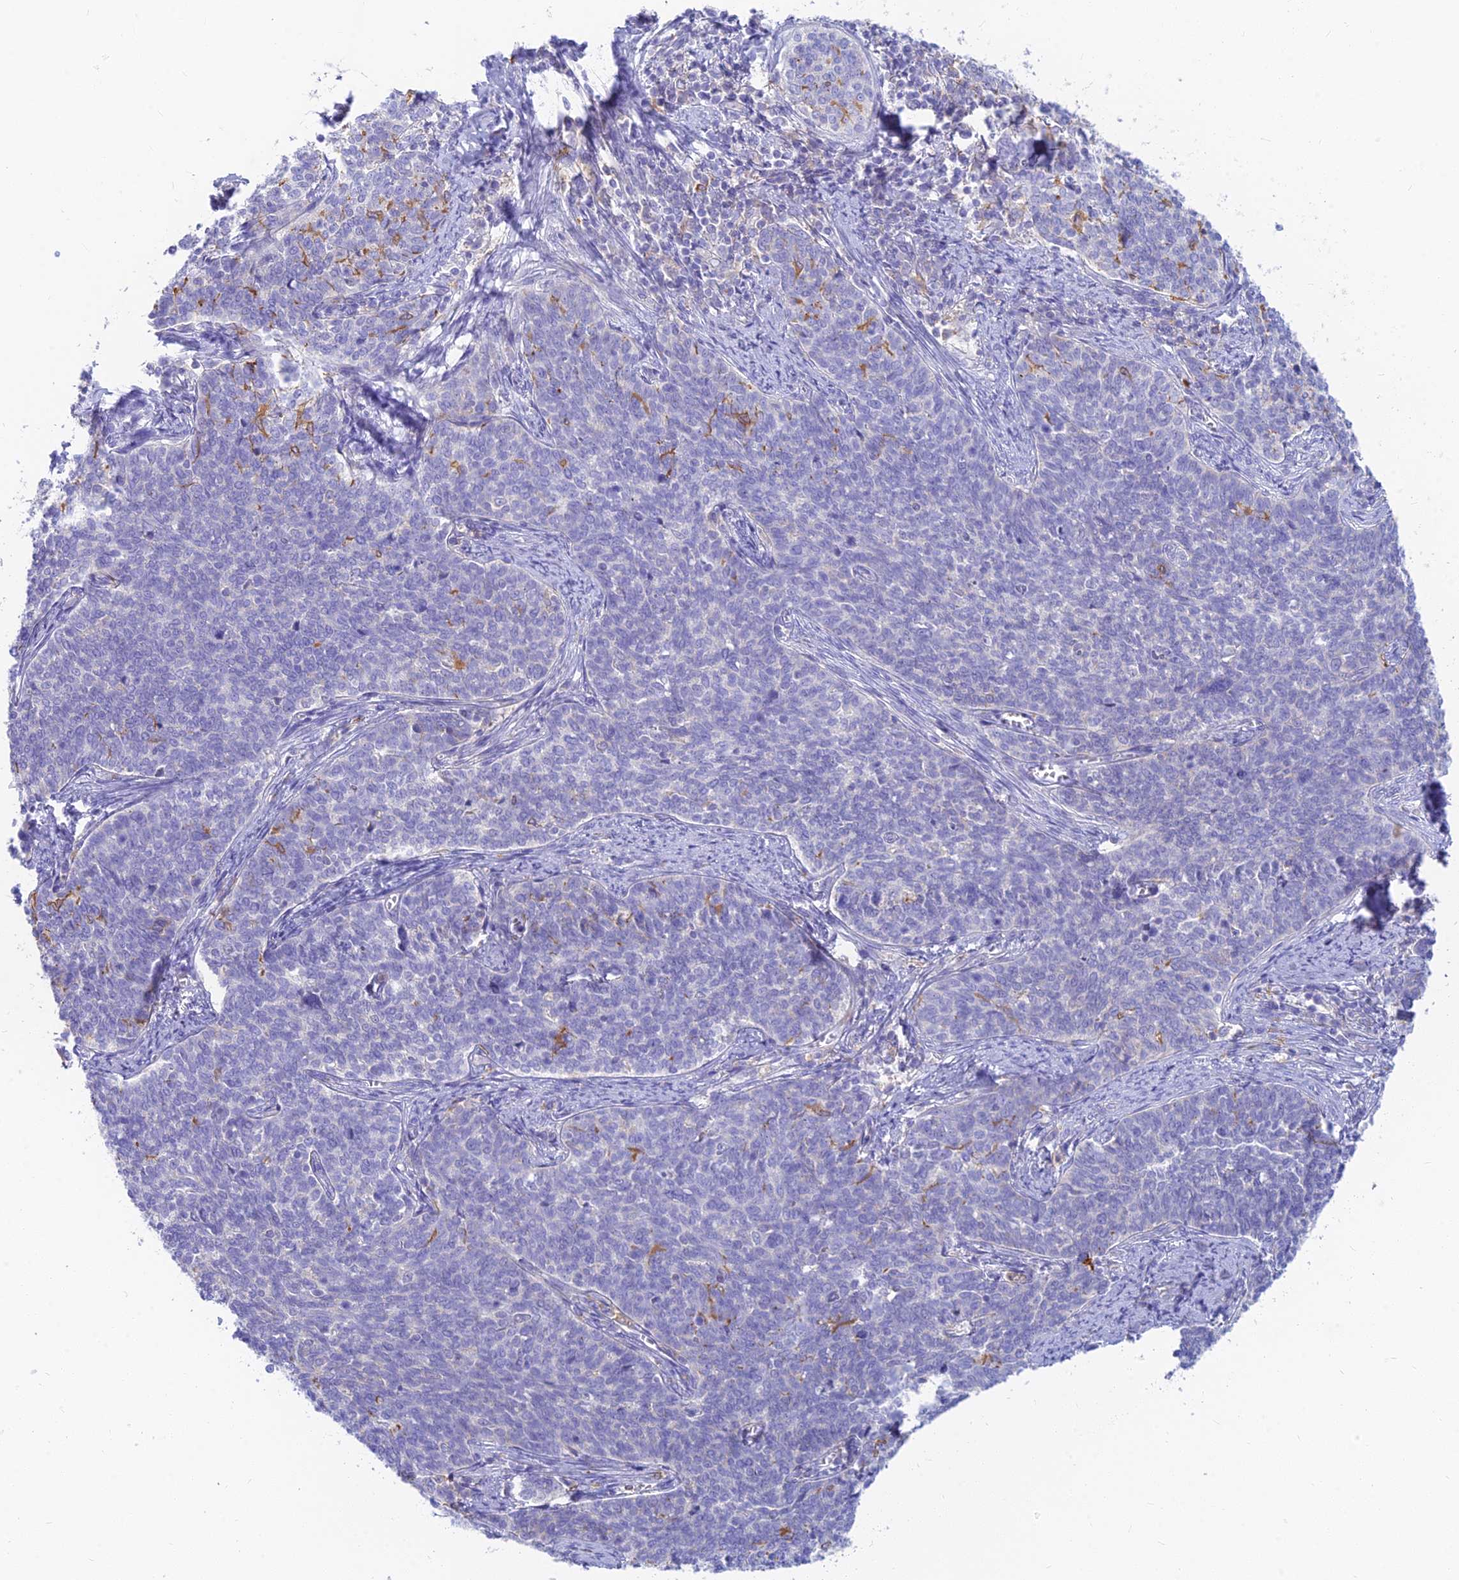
{"staining": {"intensity": "negative", "quantity": "none", "location": "none"}, "tissue": "cervical cancer", "cell_type": "Tumor cells", "image_type": "cancer", "snomed": [{"axis": "morphology", "description": "Squamous cell carcinoma, NOS"}, {"axis": "topography", "description": "Cervix"}], "caption": "Immunohistochemistry micrograph of neoplastic tissue: cervical cancer (squamous cell carcinoma) stained with DAB shows no significant protein positivity in tumor cells.", "gene": "STRN4", "patient": {"sex": "female", "age": 39}}